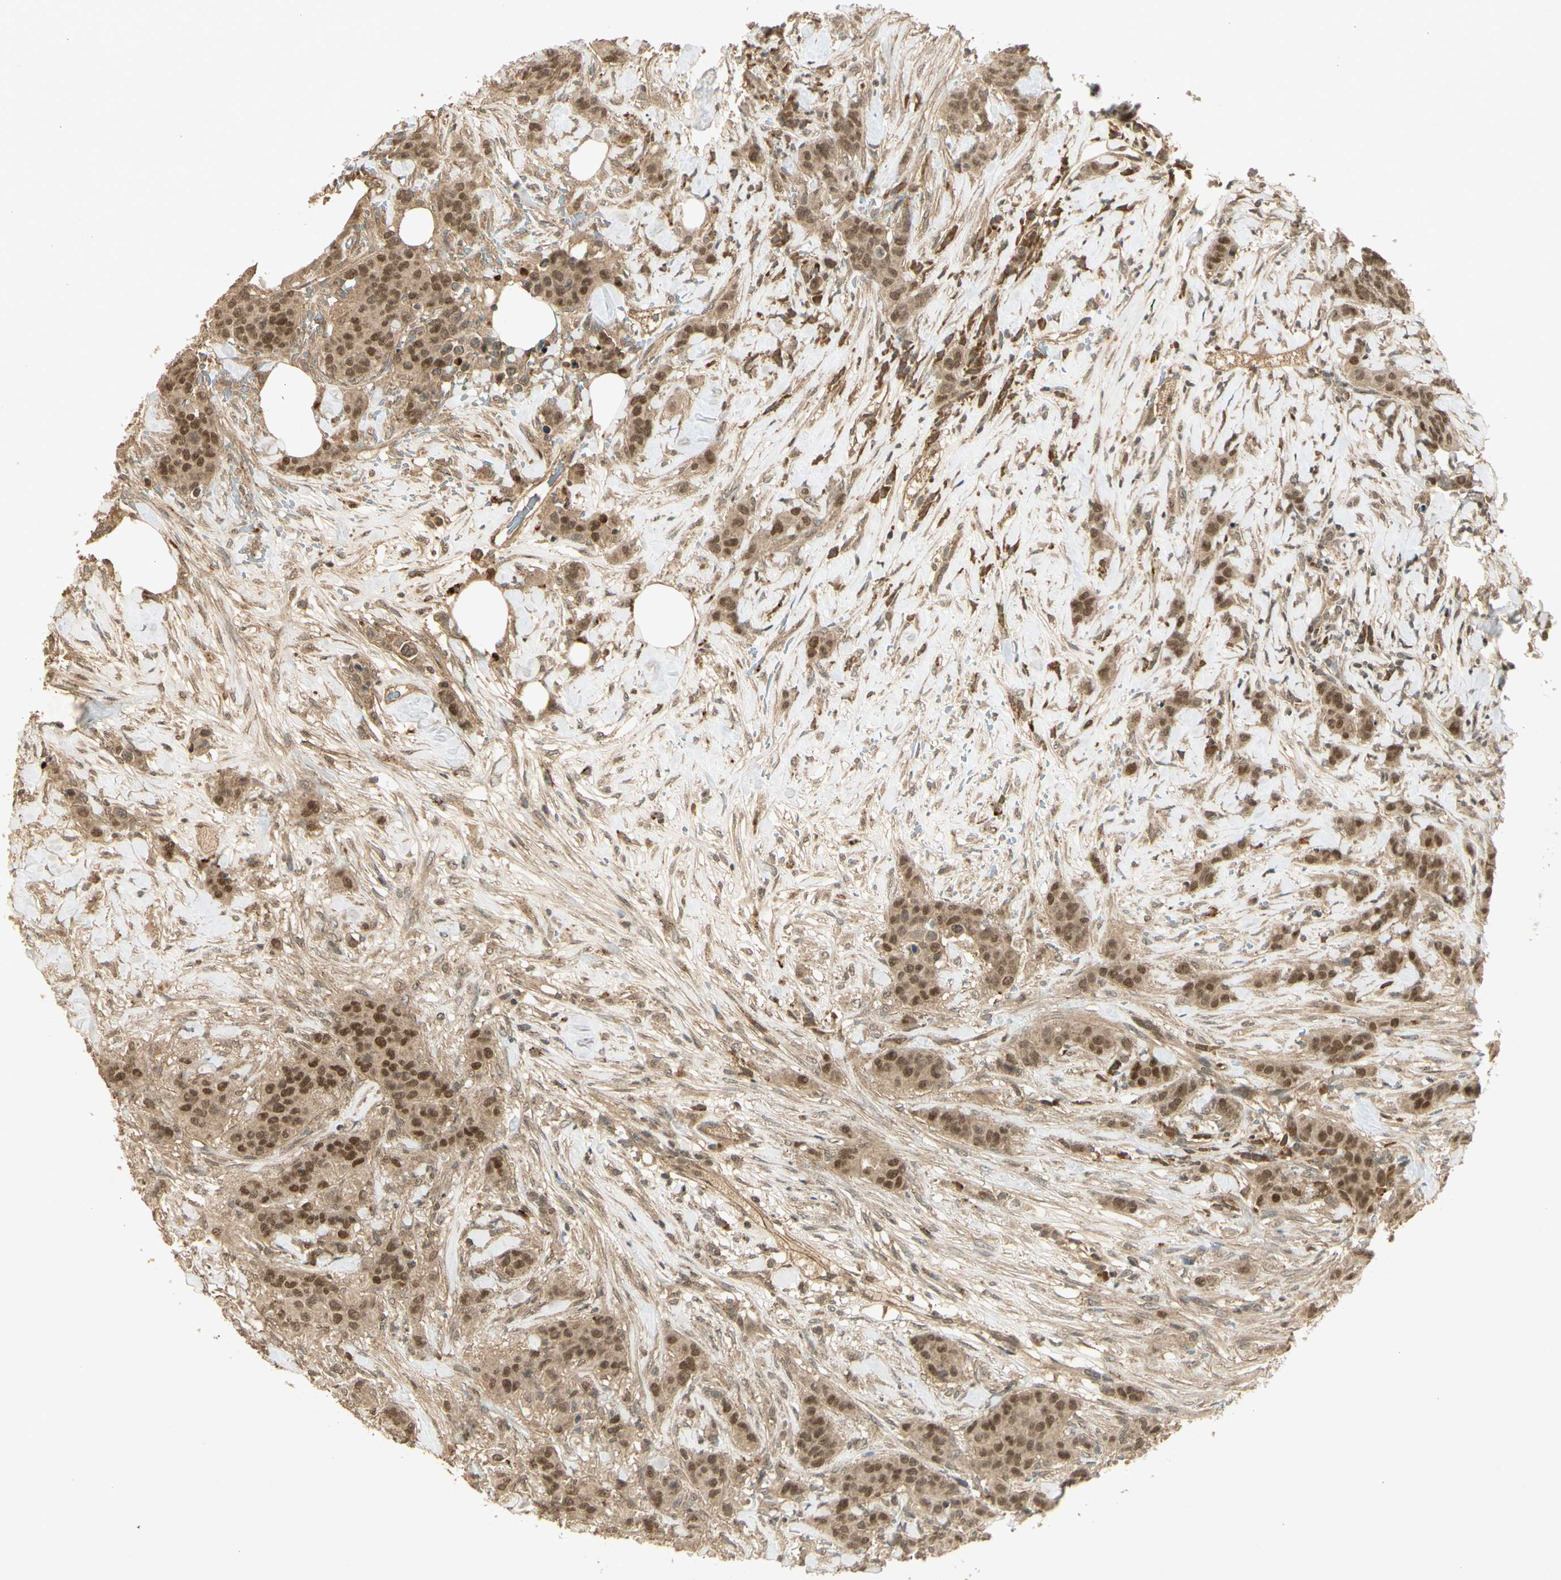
{"staining": {"intensity": "moderate", "quantity": ">75%", "location": "cytoplasmic/membranous,nuclear"}, "tissue": "breast cancer", "cell_type": "Tumor cells", "image_type": "cancer", "snomed": [{"axis": "morphology", "description": "Duct carcinoma"}, {"axis": "topography", "description": "Breast"}], "caption": "Protein expression analysis of breast invasive ductal carcinoma exhibits moderate cytoplasmic/membranous and nuclear positivity in approximately >75% of tumor cells.", "gene": "GMEB2", "patient": {"sex": "female", "age": 40}}